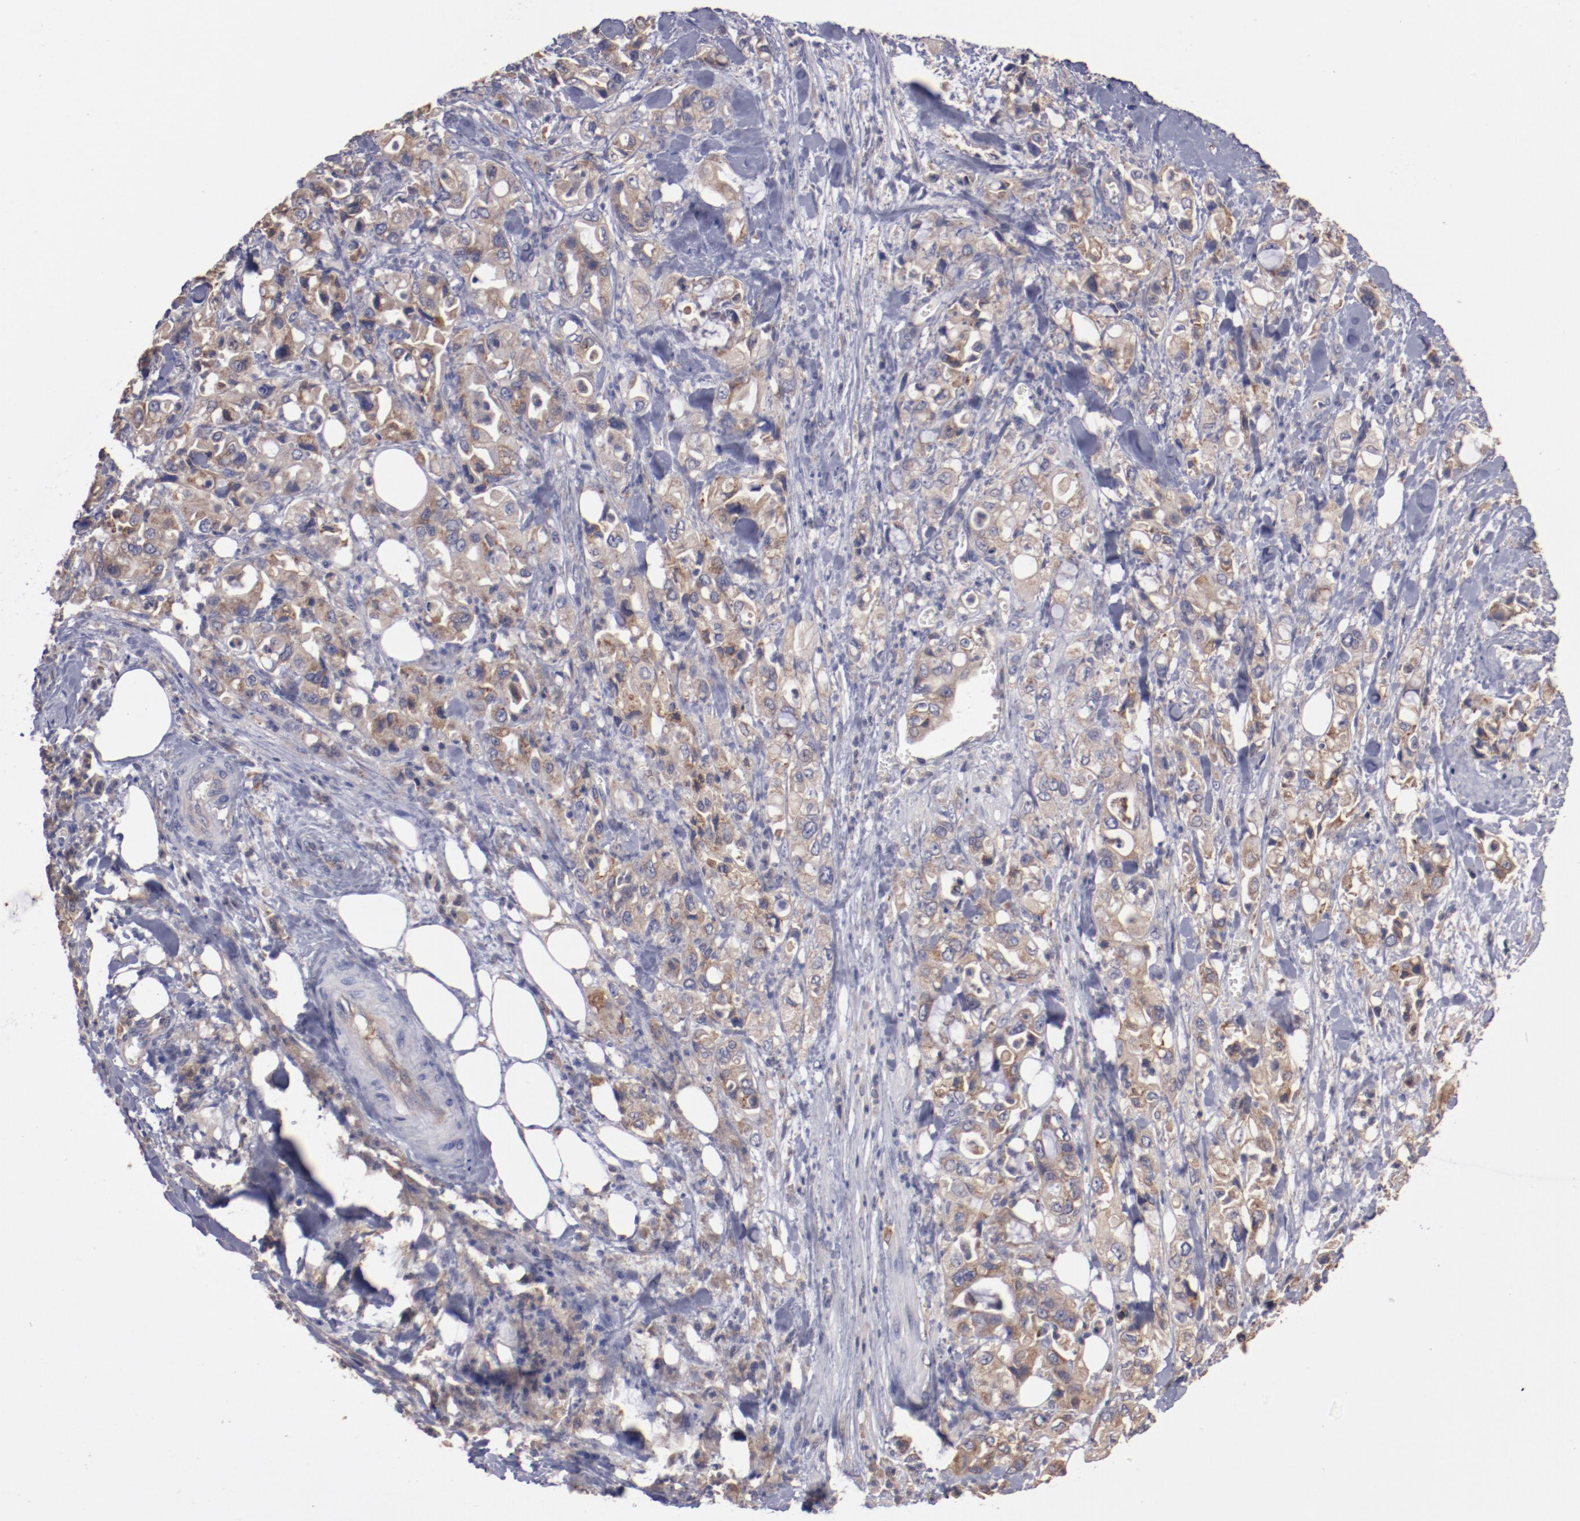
{"staining": {"intensity": "weak", "quantity": "25%-75%", "location": "cytoplasmic/membranous"}, "tissue": "pancreatic cancer", "cell_type": "Tumor cells", "image_type": "cancer", "snomed": [{"axis": "morphology", "description": "Adenocarcinoma, NOS"}, {"axis": "topography", "description": "Pancreas"}], "caption": "Pancreatic cancer (adenocarcinoma) tissue shows weak cytoplasmic/membranous positivity in about 25%-75% of tumor cells (DAB (3,3'-diaminobenzidine) IHC with brightfield microscopy, high magnification).", "gene": "NFKBIE", "patient": {"sex": "male", "age": 70}}